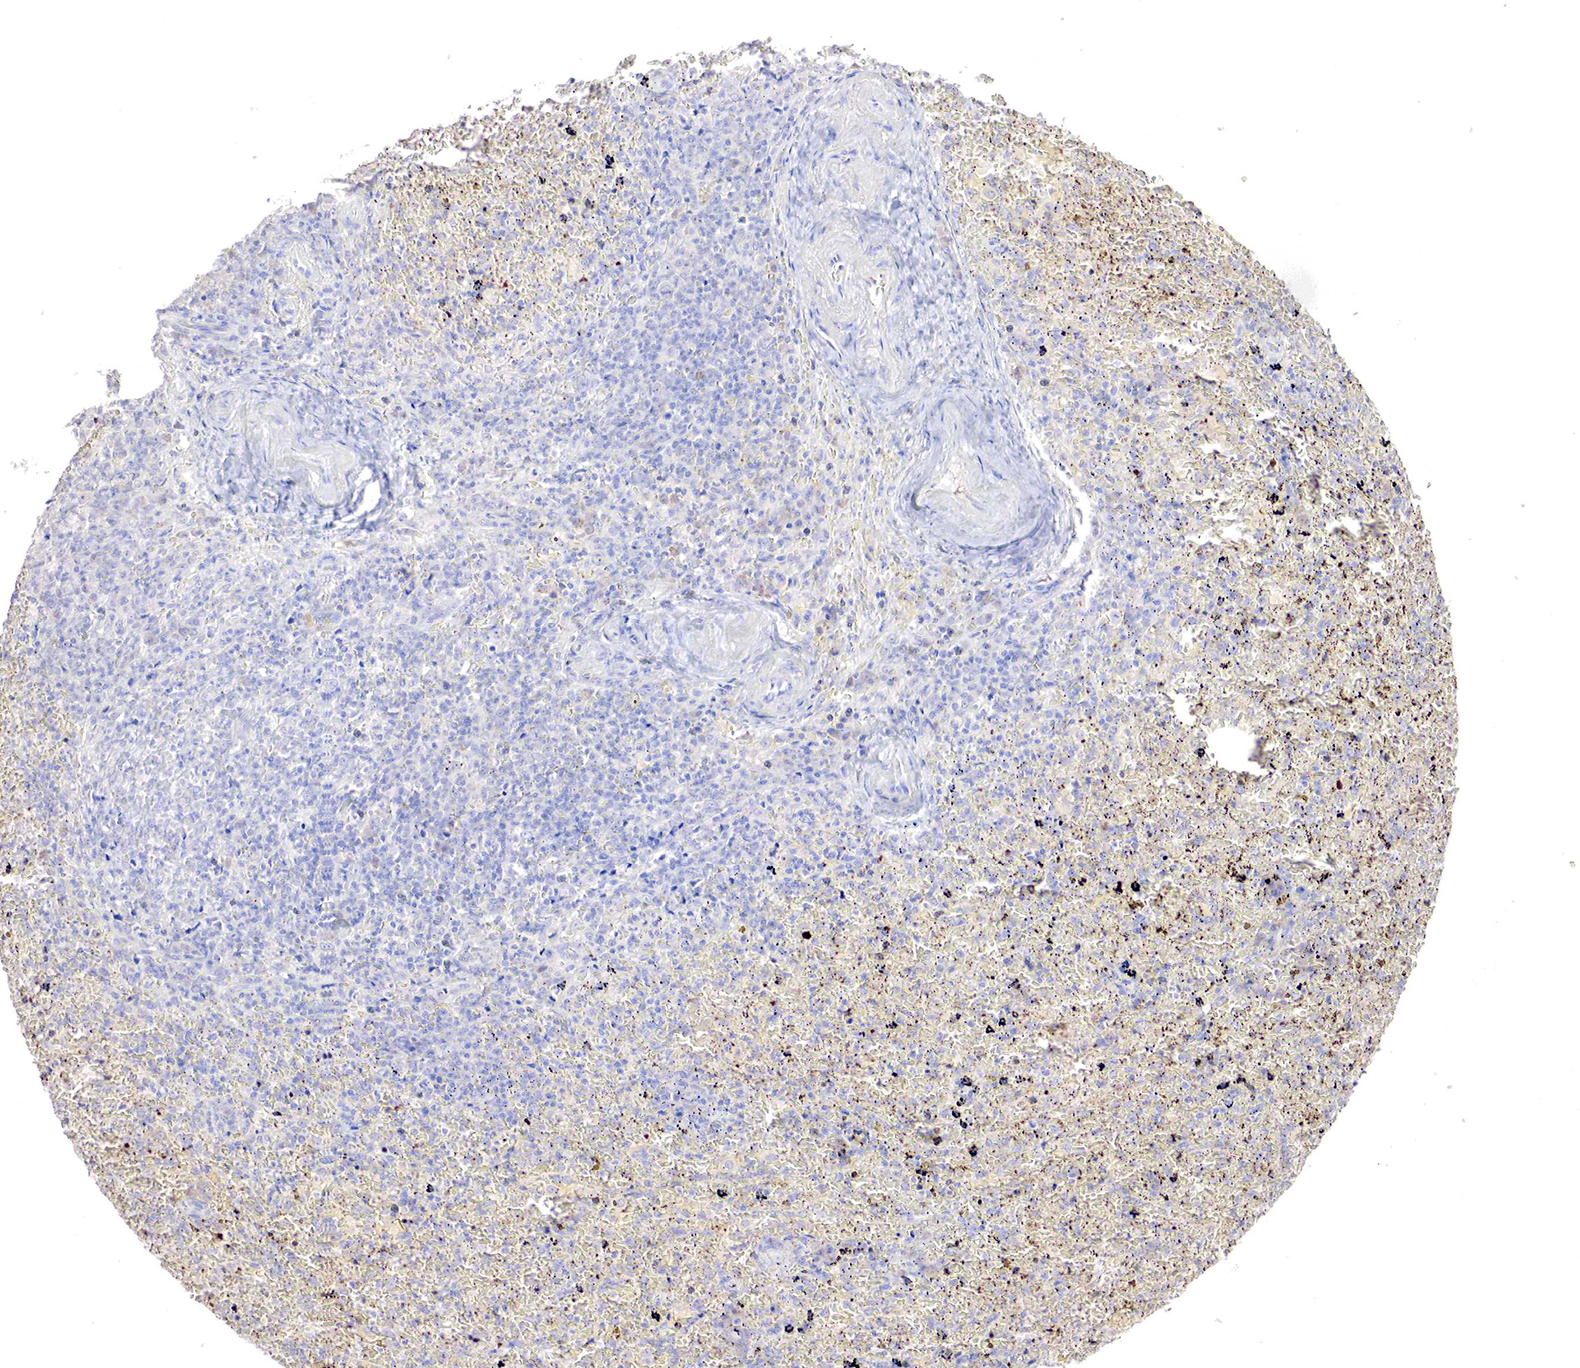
{"staining": {"intensity": "negative", "quantity": "none", "location": "none"}, "tissue": "lymphoma", "cell_type": "Tumor cells", "image_type": "cancer", "snomed": [{"axis": "morphology", "description": "Malignant lymphoma, non-Hodgkin's type, High grade"}, {"axis": "topography", "description": "Spleen"}, {"axis": "topography", "description": "Lymph node"}], "caption": "Tumor cells are negative for brown protein staining in lymphoma. (Immunohistochemistry (ihc), brightfield microscopy, high magnification).", "gene": "GATA1", "patient": {"sex": "female", "age": 70}}